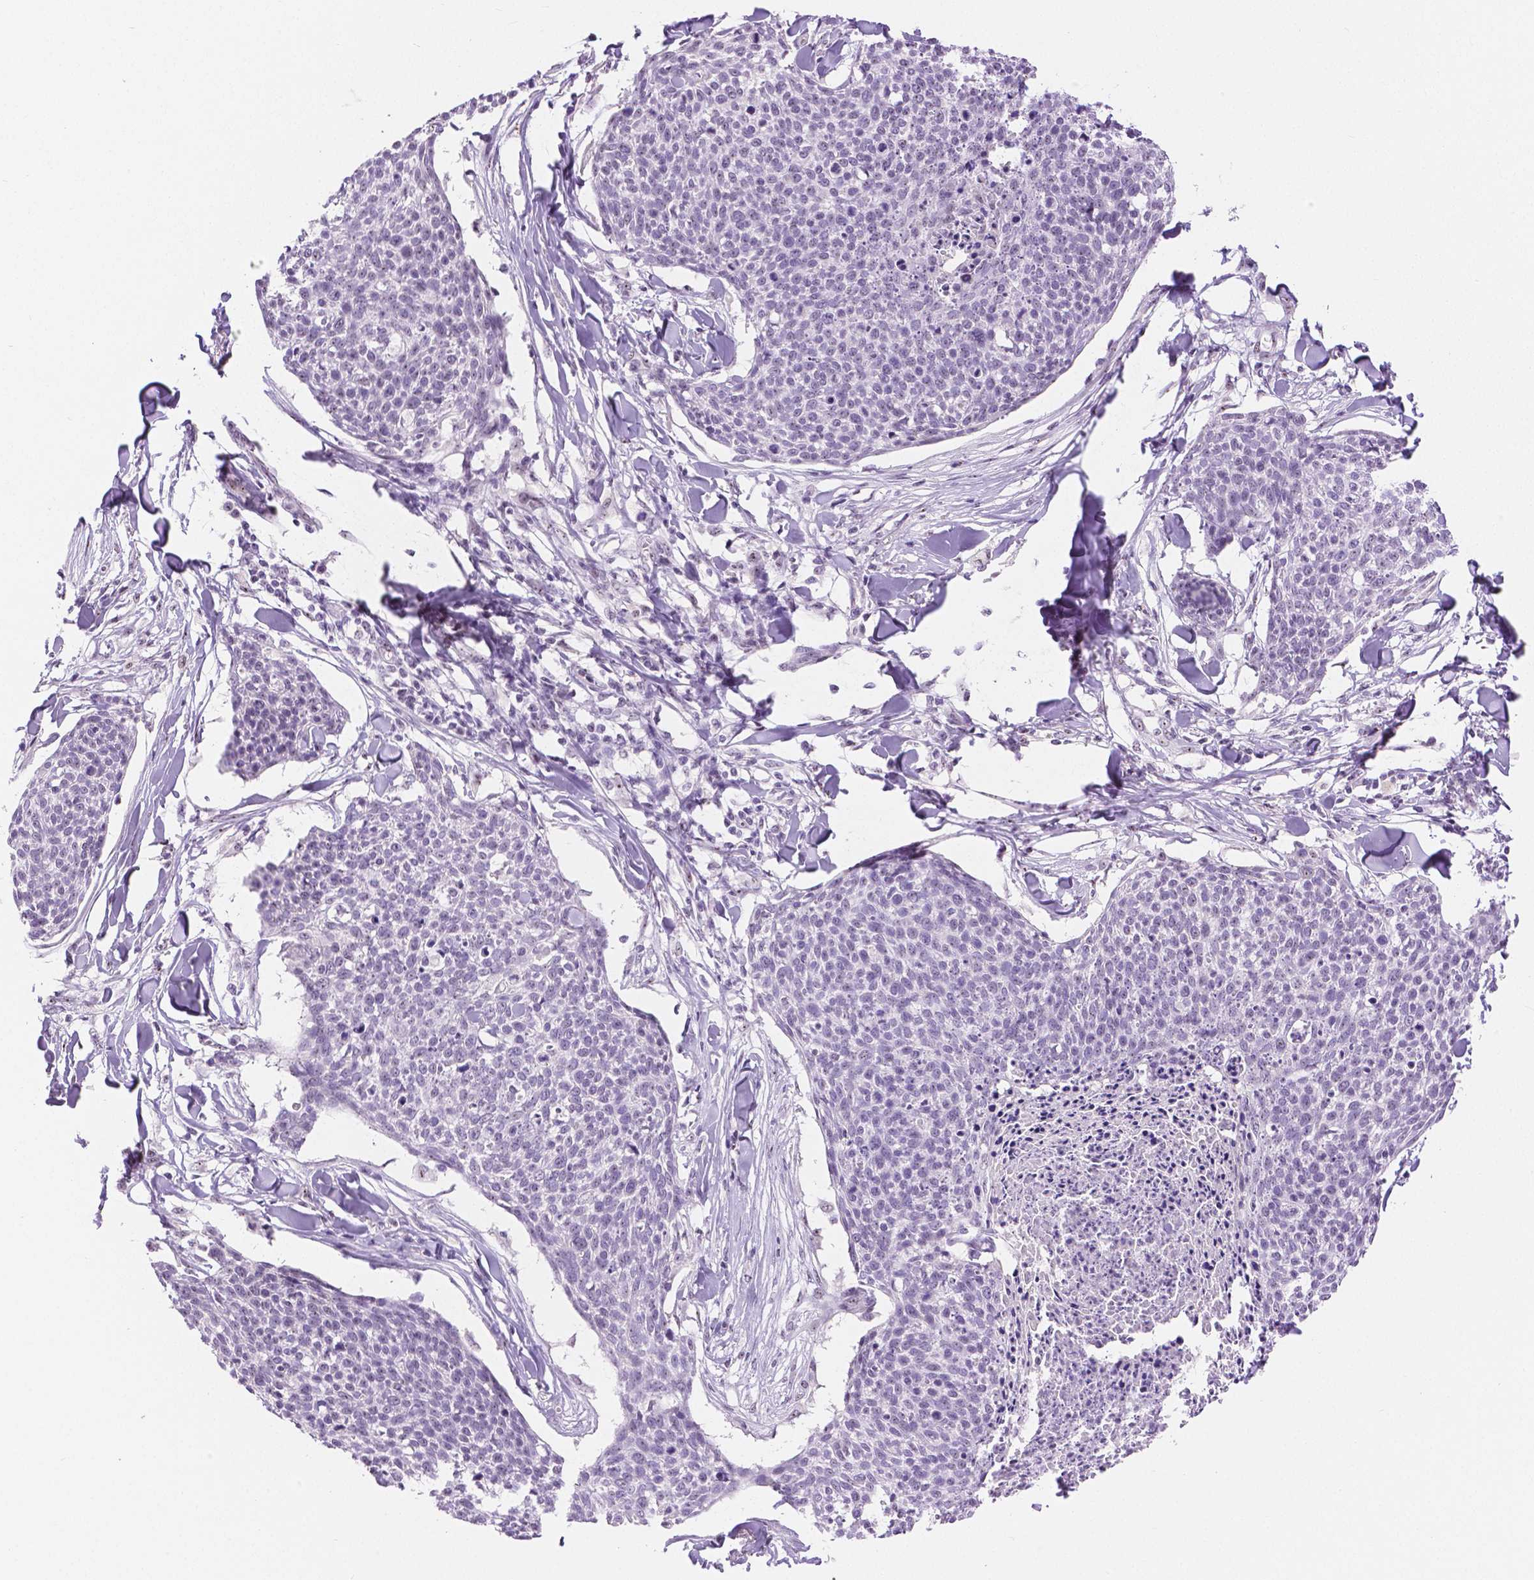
{"staining": {"intensity": "negative", "quantity": "none", "location": "none"}, "tissue": "skin cancer", "cell_type": "Tumor cells", "image_type": "cancer", "snomed": [{"axis": "morphology", "description": "Squamous cell carcinoma, NOS"}, {"axis": "topography", "description": "Skin"}, {"axis": "topography", "description": "Vulva"}], "caption": "IHC image of skin squamous cell carcinoma stained for a protein (brown), which demonstrates no staining in tumor cells.", "gene": "NHP2", "patient": {"sex": "female", "age": 75}}